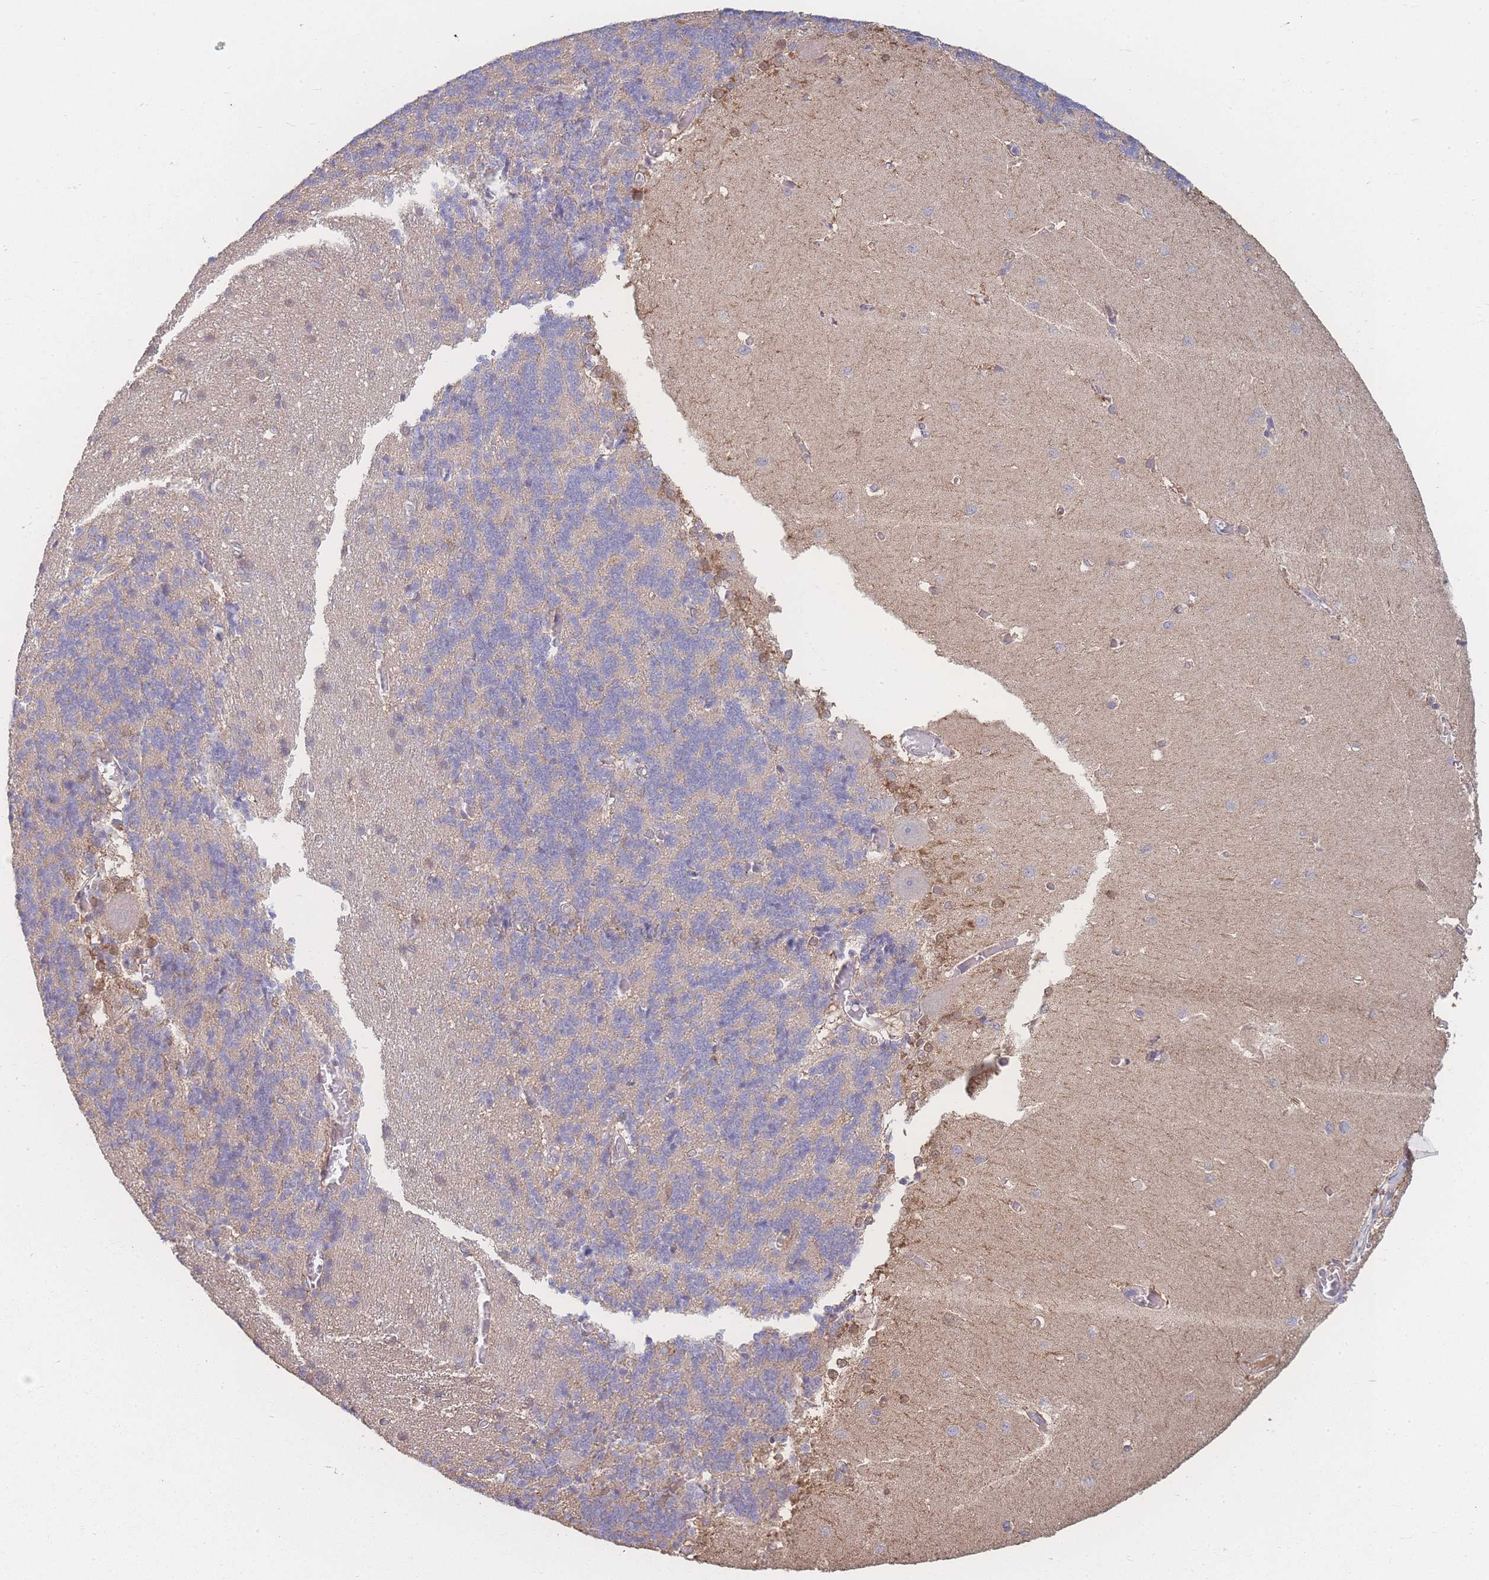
{"staining": {"intensity": "negative", "quantity": "none", "location": "none"}, "tissue": "cerebellum", "cell_type": "Cells in granular layer", "image_type": "normal", "snomed": [{"axis": "morphology", "description": "Normal tissue, NOS"}, {"axis": "topography", "description": "Cerebellum"}], "caption": "Immunohistochemistry (IHC) micrograph of normal human cerebellum stained for a protein (brown), which exhibits no staining in cells in granular layer.", "gene": "GIPR", "patient": {"sex": "male", "age": 37}}